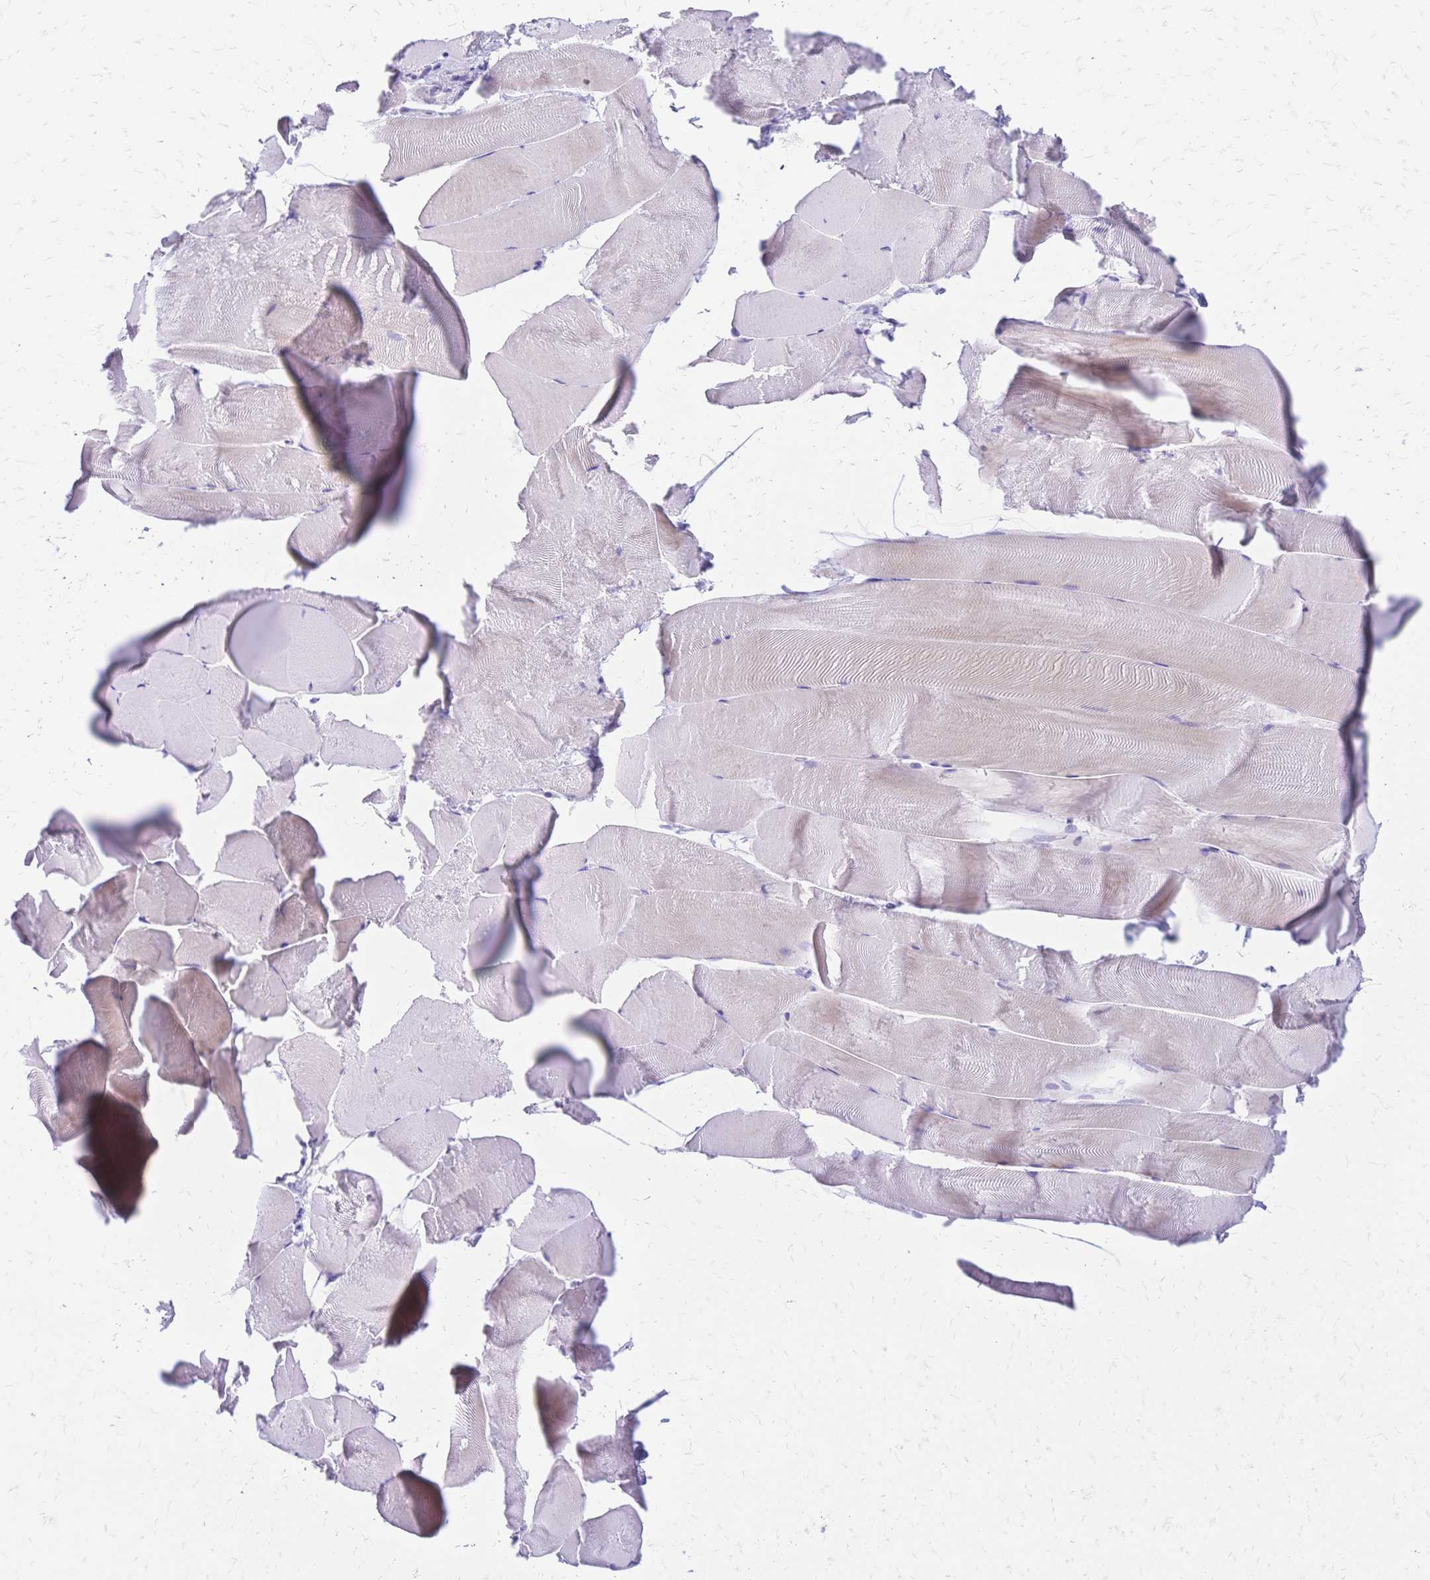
{"staining": {"intensity": "negative", "quantity": "none", "location": "none"}, "tissue": "skeletal muscle", "cell_type": "Myocytes", "image_type": "normal", "snomed": [{"axis": "morphology", "description": "Normal tissue, NOS"}, {"axis": "topography", "description": "Skeletal muscle"}], "caption": "Immunohistochemical staining of unremarkable human skeletal muscle exhibits no significant positivity in myocytes. Brightfield microscopy of IHC stained with DAB (3,3'-diaminobenzidine) (brown) and hematoxylin (blue), captured at high magnification.", "gene": "GRB7", "patient": {"sex": "female", "age": 64}}